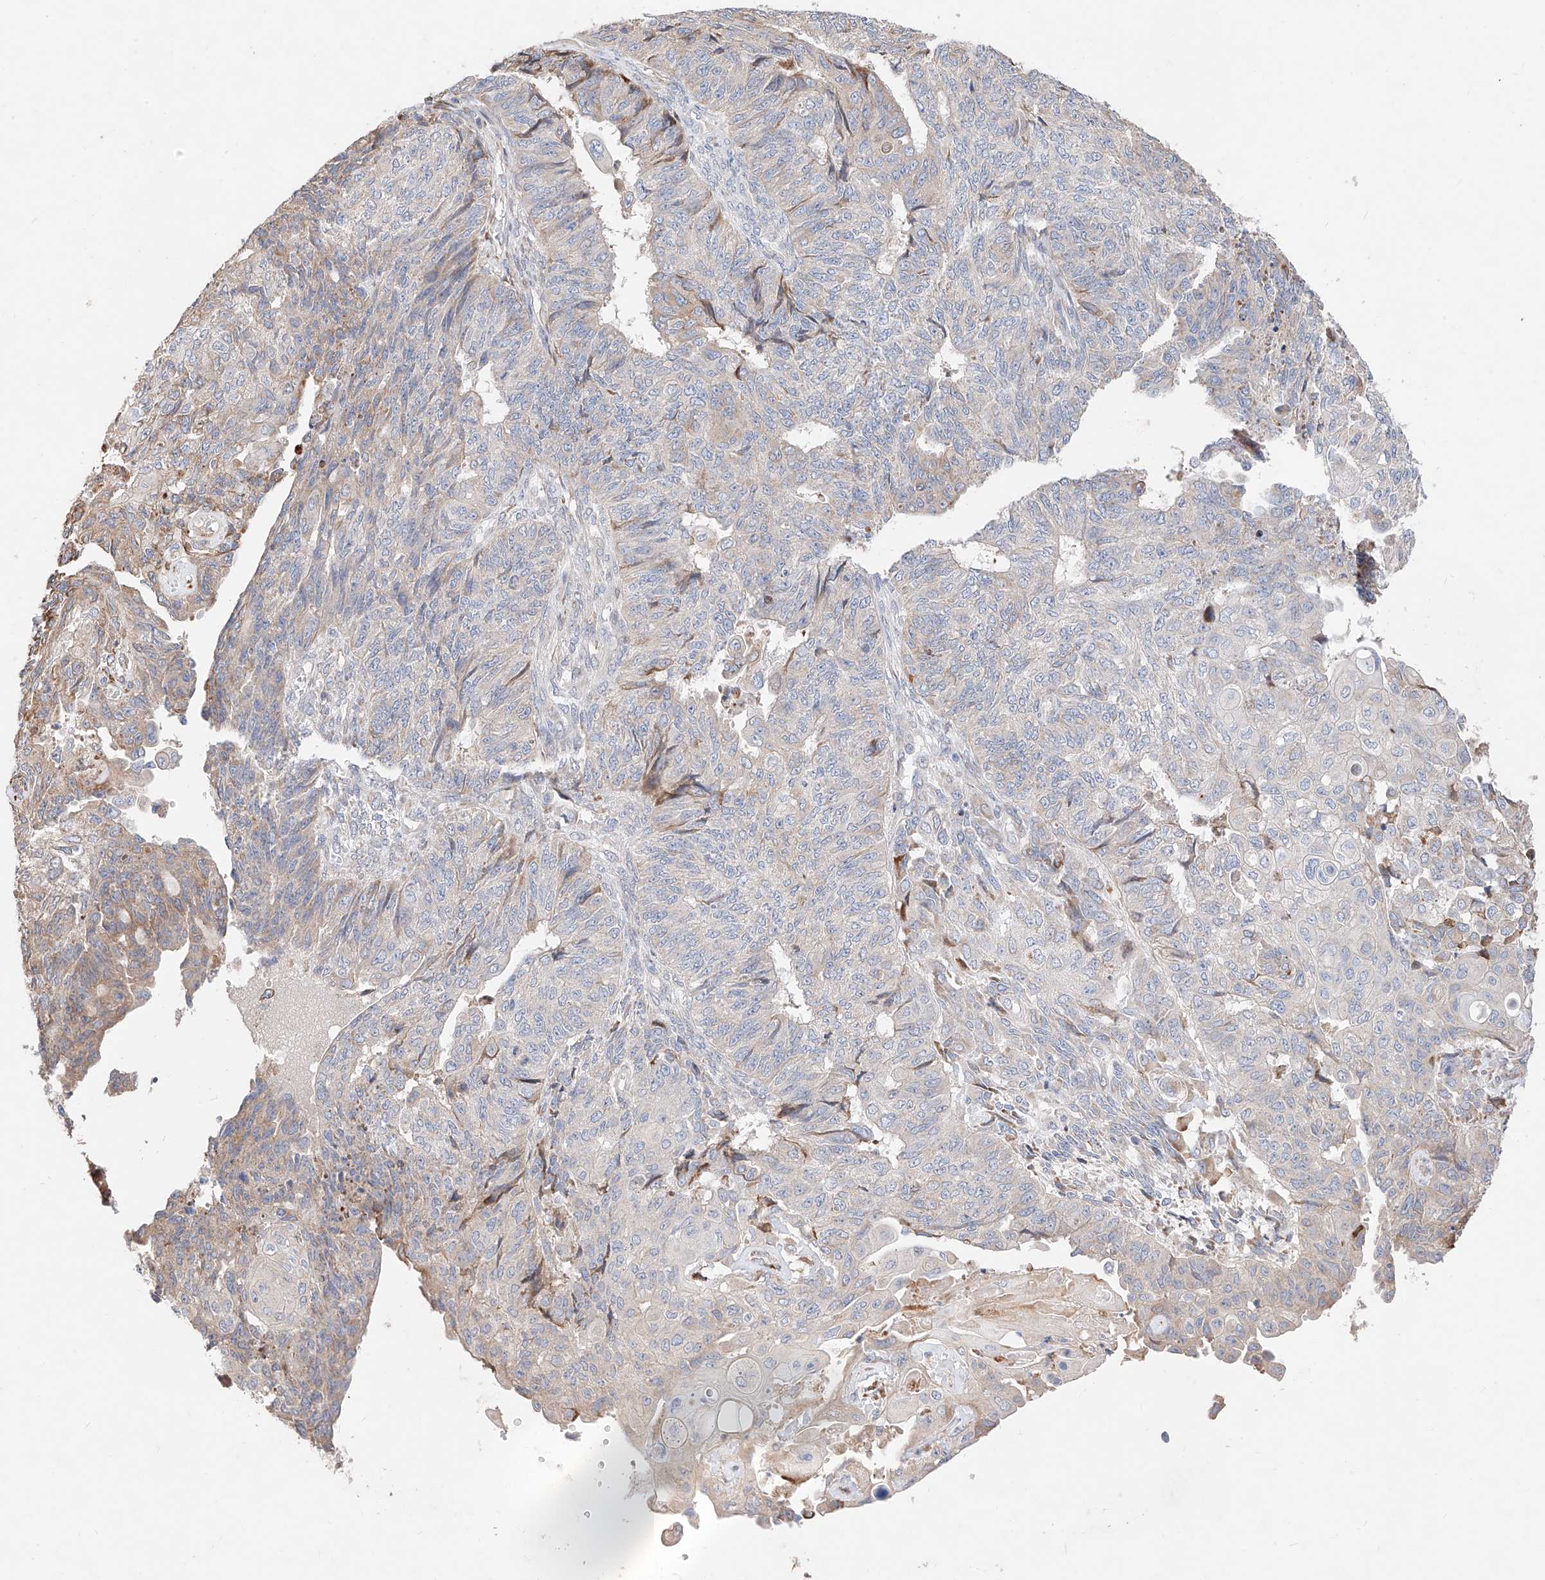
{"staining": {"intensity": "negative", "quantity": "none", "location": "none"}, "tissue": "endometrial cancer", "cell_type": "Tumor cells", "image_type": "cancer", "snomed": [{"axis": "morphology", "description": "Adenocarcinoma, NOS"}, {"axis": "topography", "description": "Endometrium"}], "caption": "Adenocarcinoma (endometrial) was stained to show a protein in brown. There is no significant expression in tumor cells.", "gene": "ATP9B", "patient": {"sex": "female", "age": 32}}